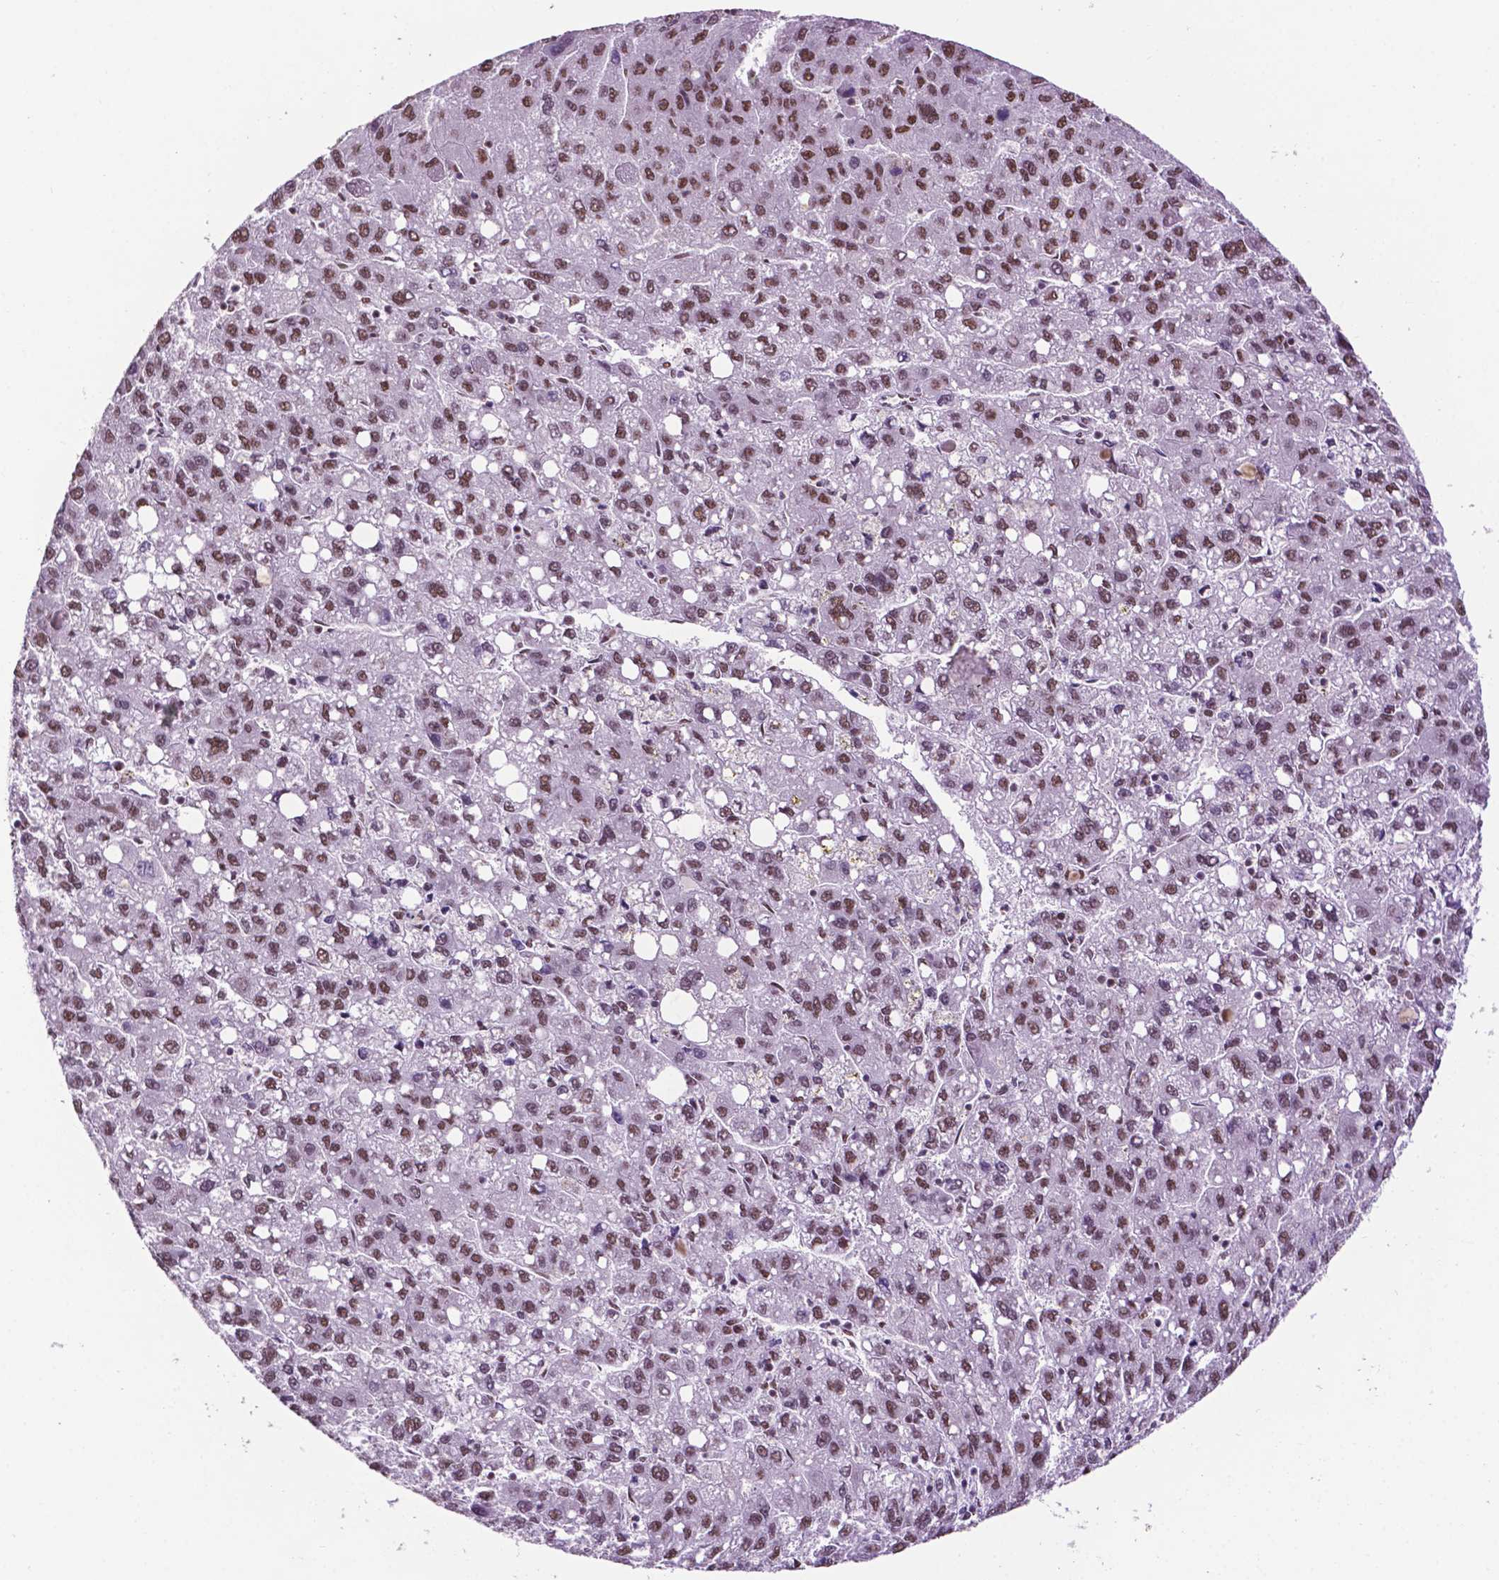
{"staining": {"intensity": "moderate", "quantity": ">75%", "location": "nuclear"}, "tissue": "liver cancer", "cell_type": "Tumor cells", "image_type": "cancer", "snomed": [{"axis": "morphology", "description": "Carcinoma, Hepatocellular, NOS"}, {"axis": "topography", "description": "Liver"}], "caption": "Hepatocellular carcinoma (liver) stained for a protein (brown) displays moderate nuclear positive staining in approximately >75% of tumor cells.", "gene": "CCAR2", "patient": {"sex": "female", "age": 82}}